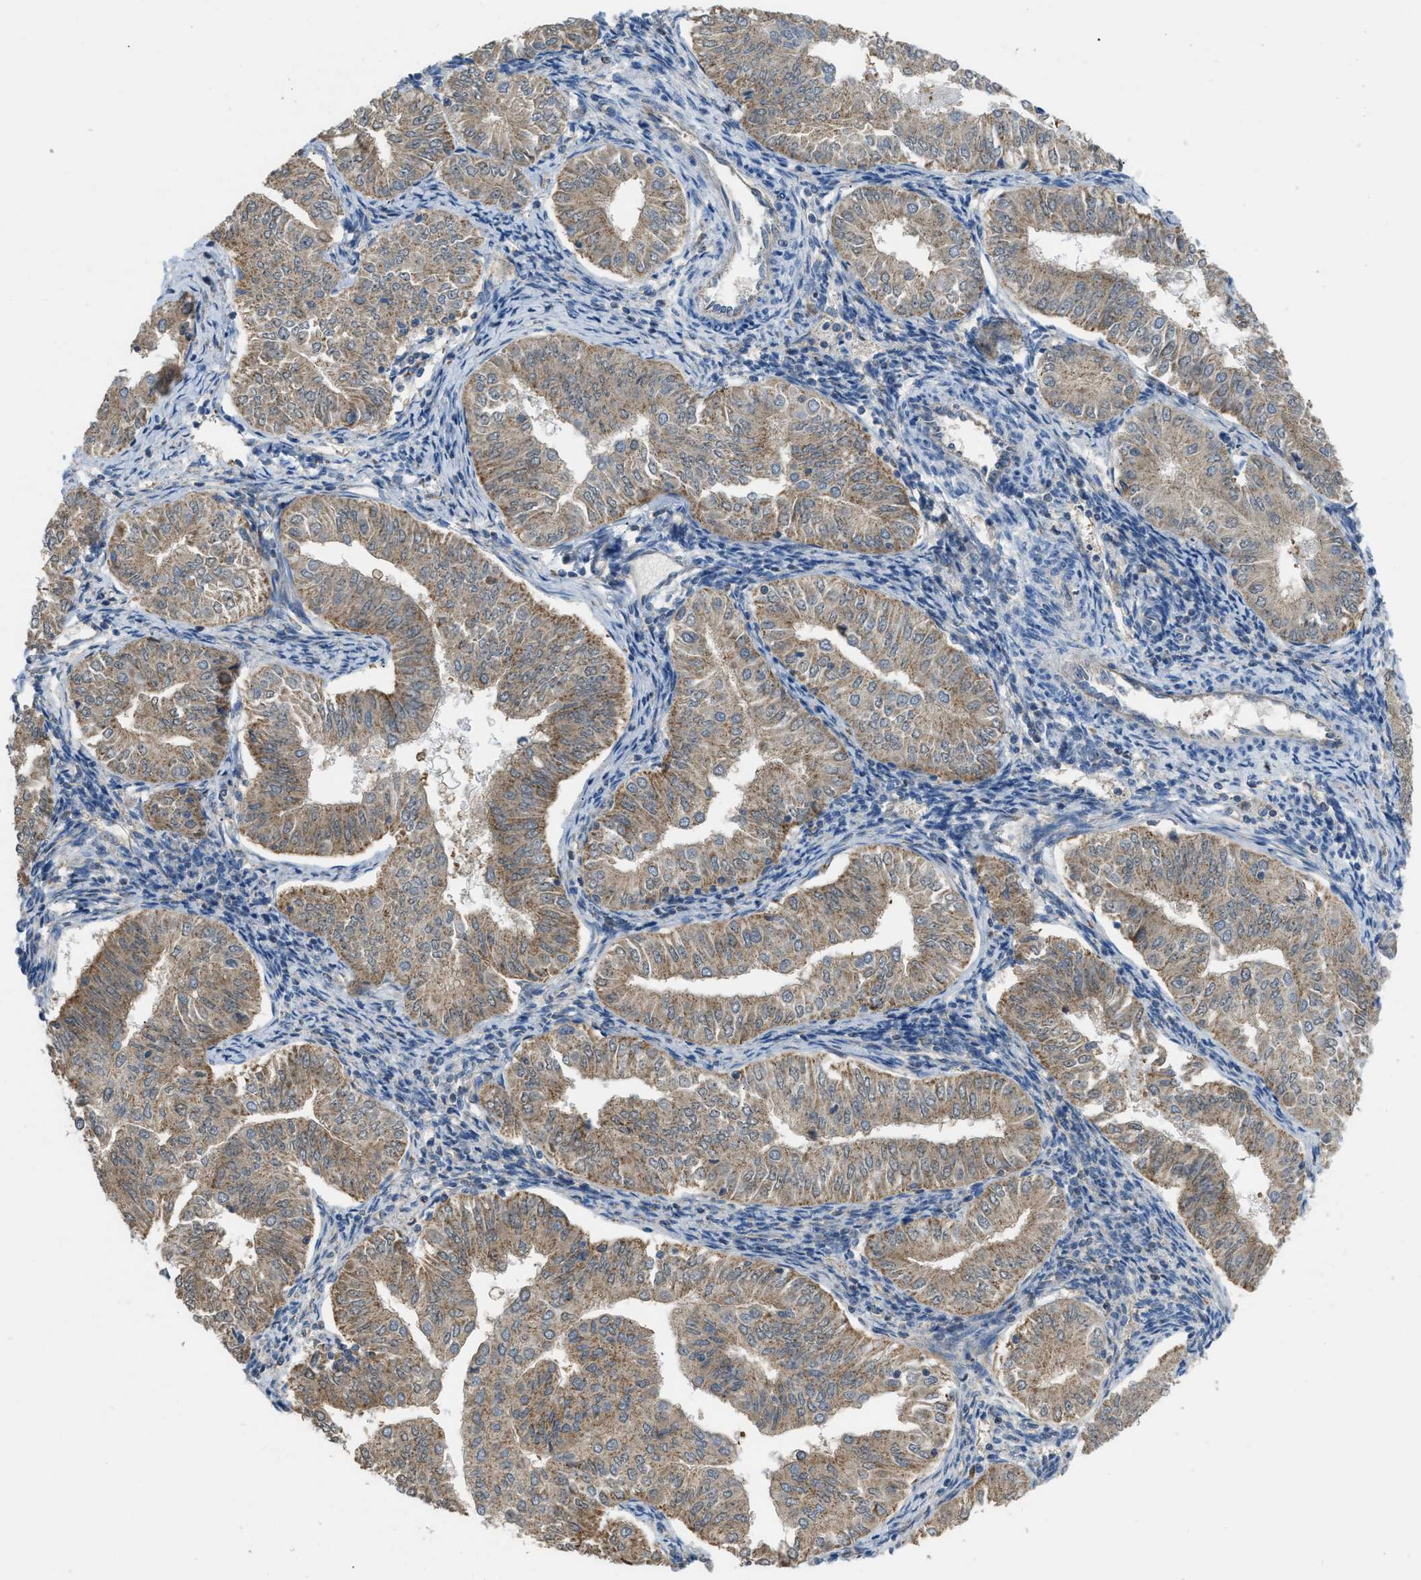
{"staining": {"intensity": "weak", "quantity": ">75%", "location": "cytoplasmic/membranous"}, "tissue": "endometrial cancer", "cell_type": "Tumor cells", "image_type": "cancer", "snomed": [{"axis": "morphology", "description": "Normal tissue, NOS"}, {"axis": "morphology", "description": "Adenocarcinoma, NOS"}, {"axis": "topography", "description": "Endometrium"}], "caption": "Endometrial cancer stained for a protein (brown) displays weak cytoplasmic/membranous positive positivity in approximately >75% of tumor cells.", "gene": "ETFB", "patient": {"sex": "female", "age": 53}}